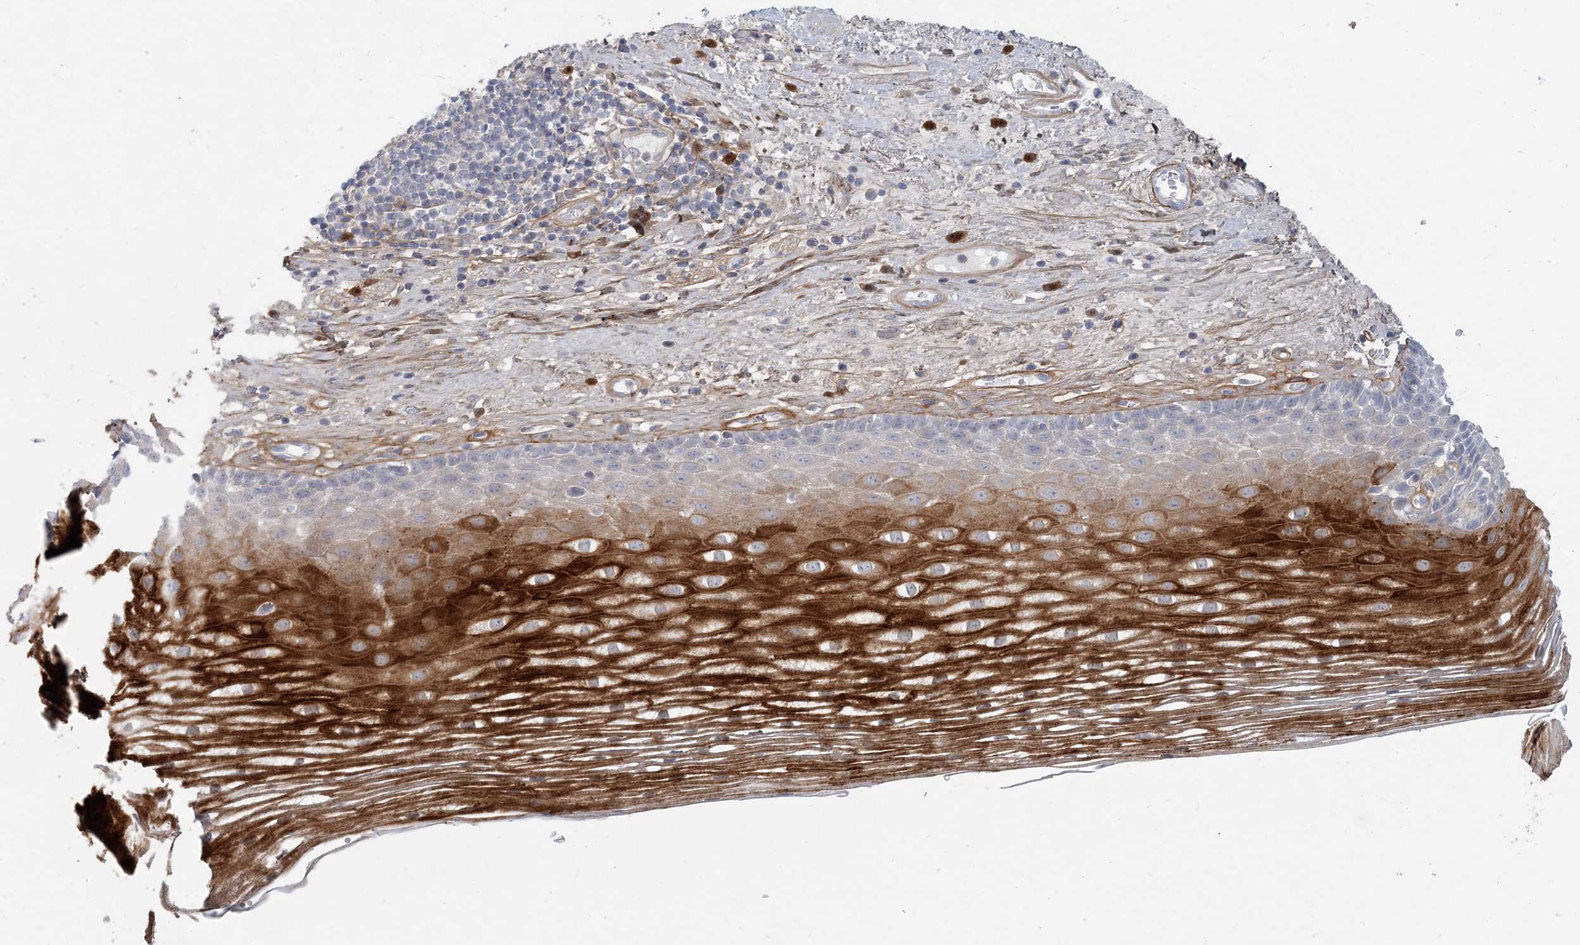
{"staining": {"intensity": "strong", "quantity": "25%-75%", "location": "cytoplasmic/membranous"}, "tissue": "esophagus", "cell_type": "Squamous epithelial cells", "image_type": "normal", "snomed": [{"axis": "morphology", "description": "Normal tissue, NOS"}, {"axis": "topography", "description": "Esophagus"}], "caption": "IHC of benign human esophagus demonstrates high levels of strong cytoplasmic/membranous positivity in approximately 25%-75% of squamous epithelial cells.", "gene": "GMPPA", "patient": {"sex": "male", "age": 62}}